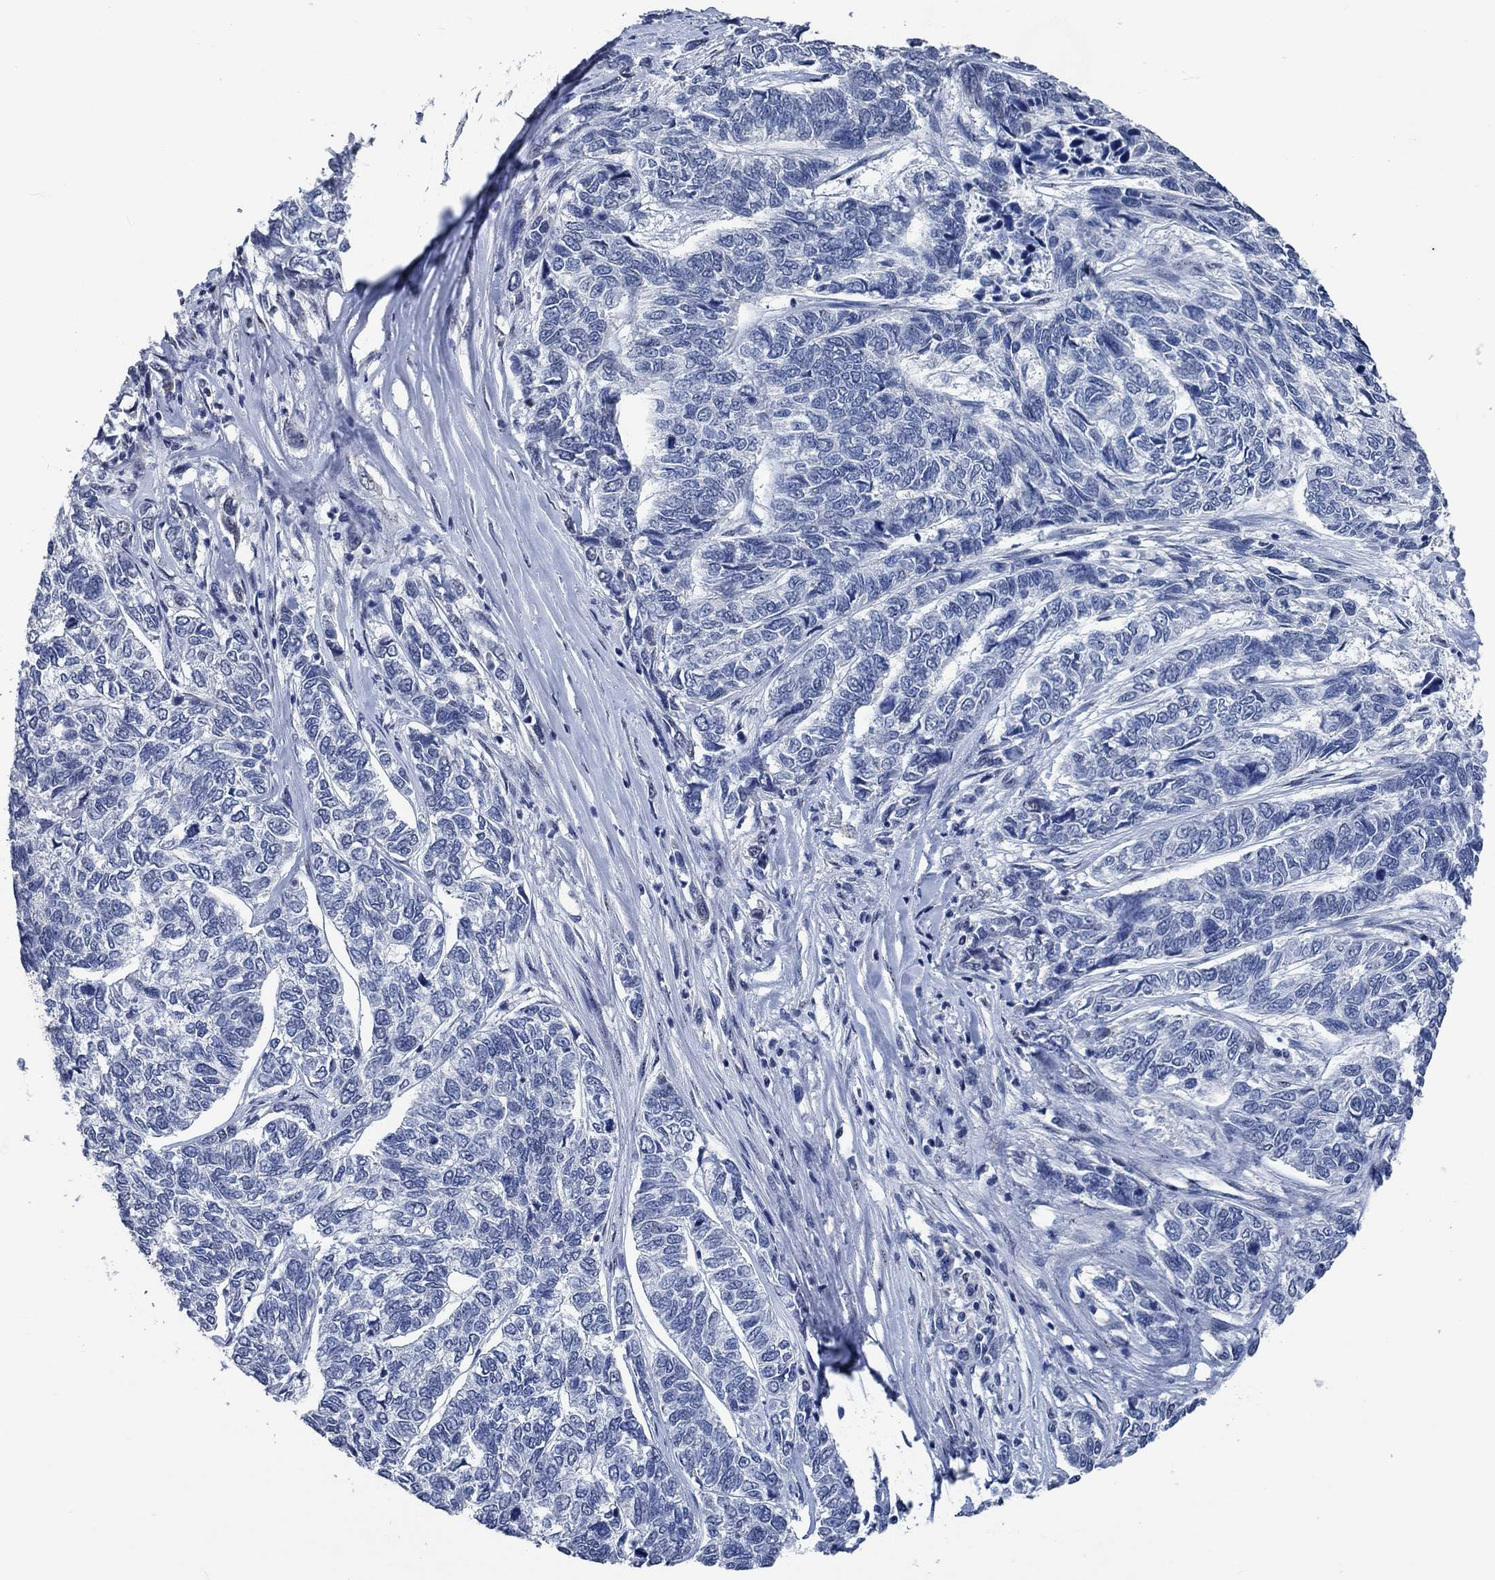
{"staining": {"intensity": "negative", "quantity": "none", "location": "none"}, "tissue": "skin cancer", "cell_type": "Tumor cells", "image_type": "cancer", "snomed": [{"axis": "morphology", "description": "Basal cell carcinoma"}, {"axis": "topography", "description": "Skin"}], "caption": "Protein analysis of skin cancer (basal cell carcinoma) demonstrates no significant expression in tumor cells. The staining was performed using DAB to visualize the protein expression in brown, while the nuclei were stained in blue with hematoxylin (Magnification: 20x).", "gene": "OBSCN", "patient": {"sex": "female", "age": 65}}